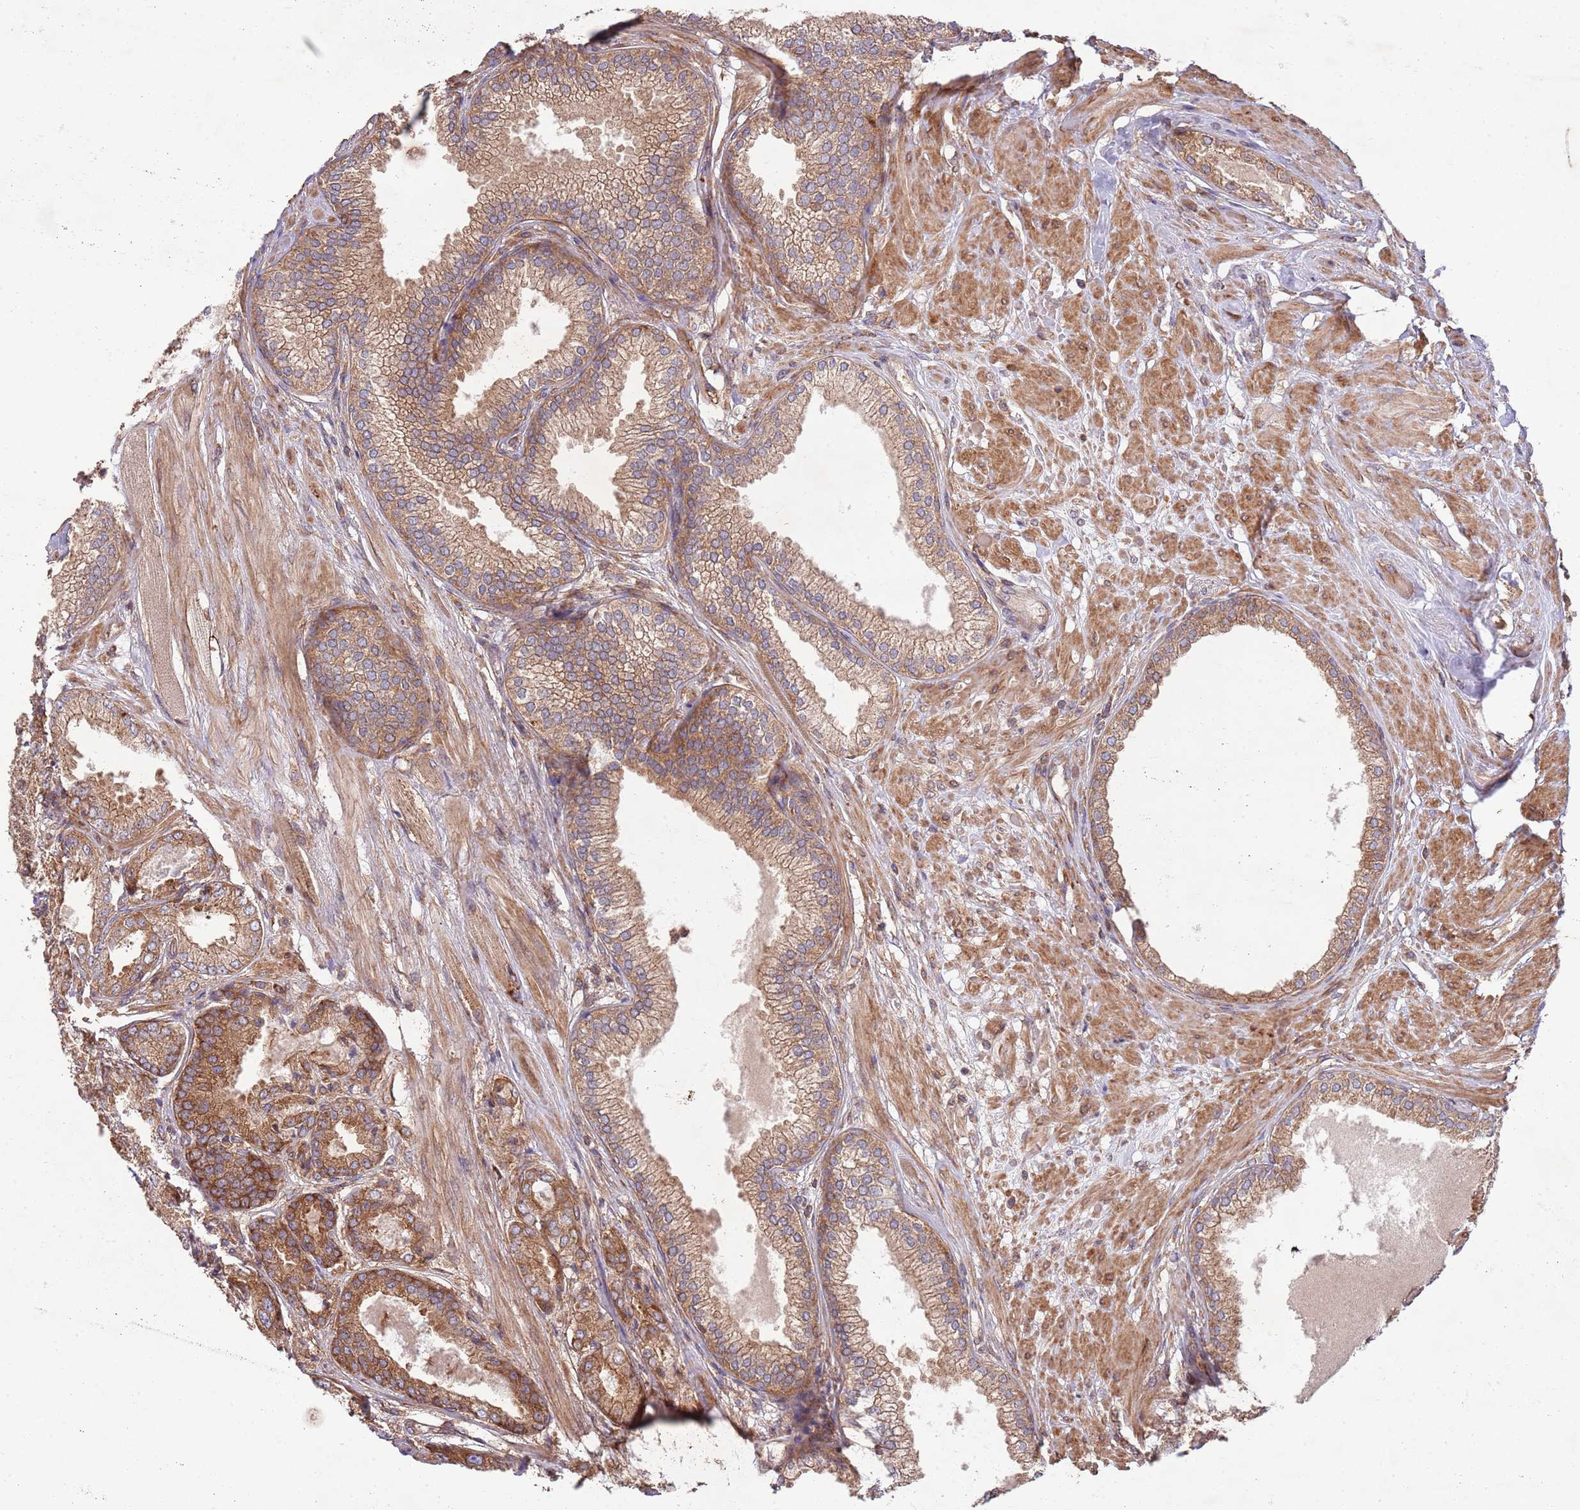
{"staining": {"intensity": "strong", "quantity": ">75%", "location": "cytoplasmic/membranous"}, "tissue": "prostate cancer", "cell_type": "Tumor cells", "image_type": "cancer", "snomed": [{"axis": "morphology", "description": "Adenocarcinoma, High grade"}, {"axis": "topography", "description": "Prostate"}], "caption": "The immunohistochemical stain shows strong cytoplasmic/membranous expression in tumor cells of high-grade adenocarcinoma (prostate) tissue. (brown staining indicates protein expression, while blue staining denotes nuclei).", "gene": "RNF19B", "patient": {"sex": "male", "age": 71}}